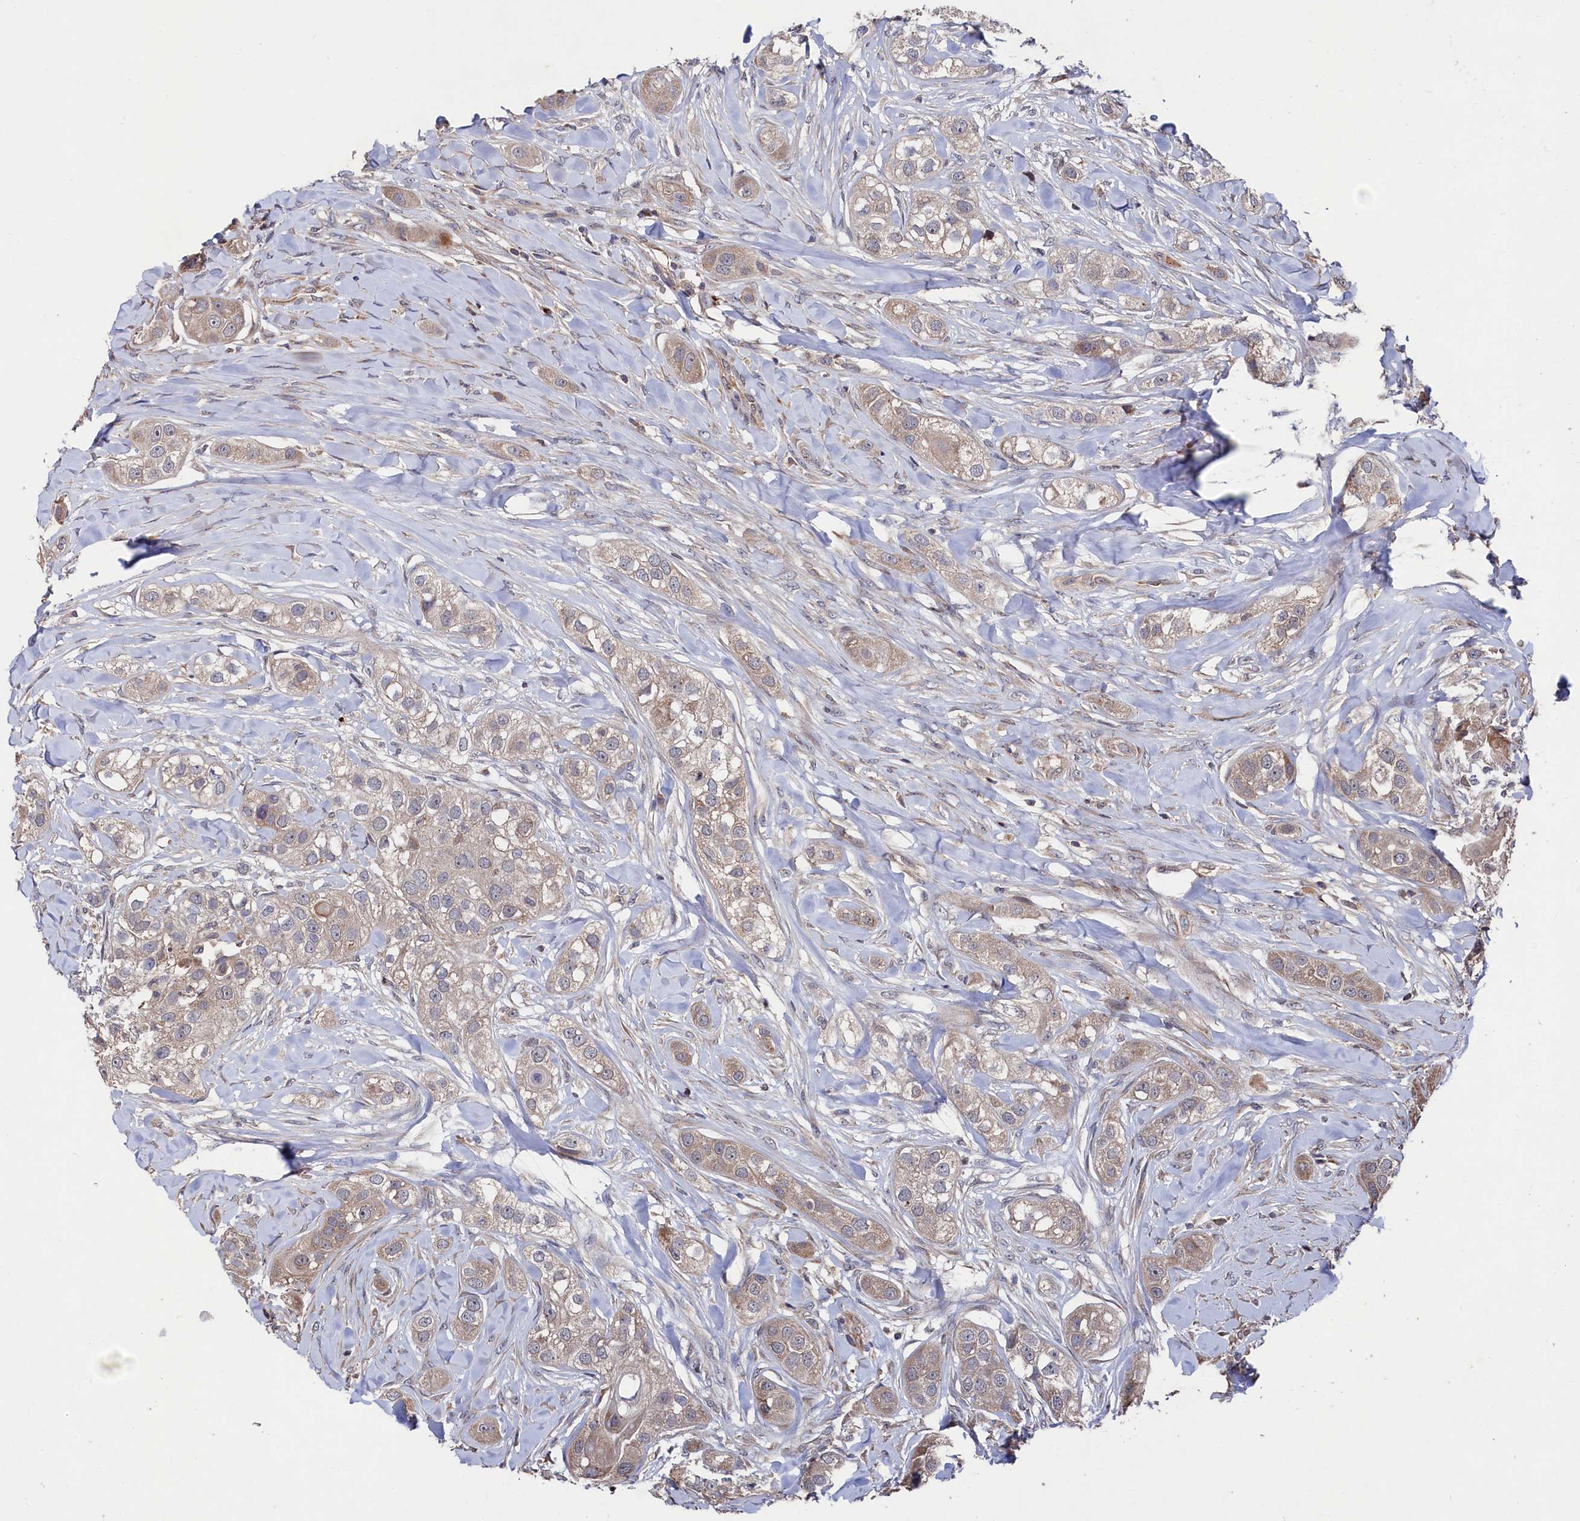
{"staining": {"intensity": "weak", "quantity": "25%-75%", "location": "cytoplasmic/membranous"}, "tissue": "head and neck cancer", "cell_type": "Tumor cells", "image_type": "cancer", "snomed": [{"axis": "morphology", "description": "Normal tissue, NOS"}, {"axis": "morphology", "description": "Squamous cell carcinoma, NOS"}, {"axis": "topography", "description": "Skeletal muscle"}, {"axis": "topography", "description": "Head-Neck"}], "caption": "A micrograph of human head and neck squamous cell carcinoma stained for a protein exhibits weak cytoplasmic/membranous brown staining in tumor cells.", "gene": "SUPV3L1", "patient": {"sex": "male", "age": 51}}